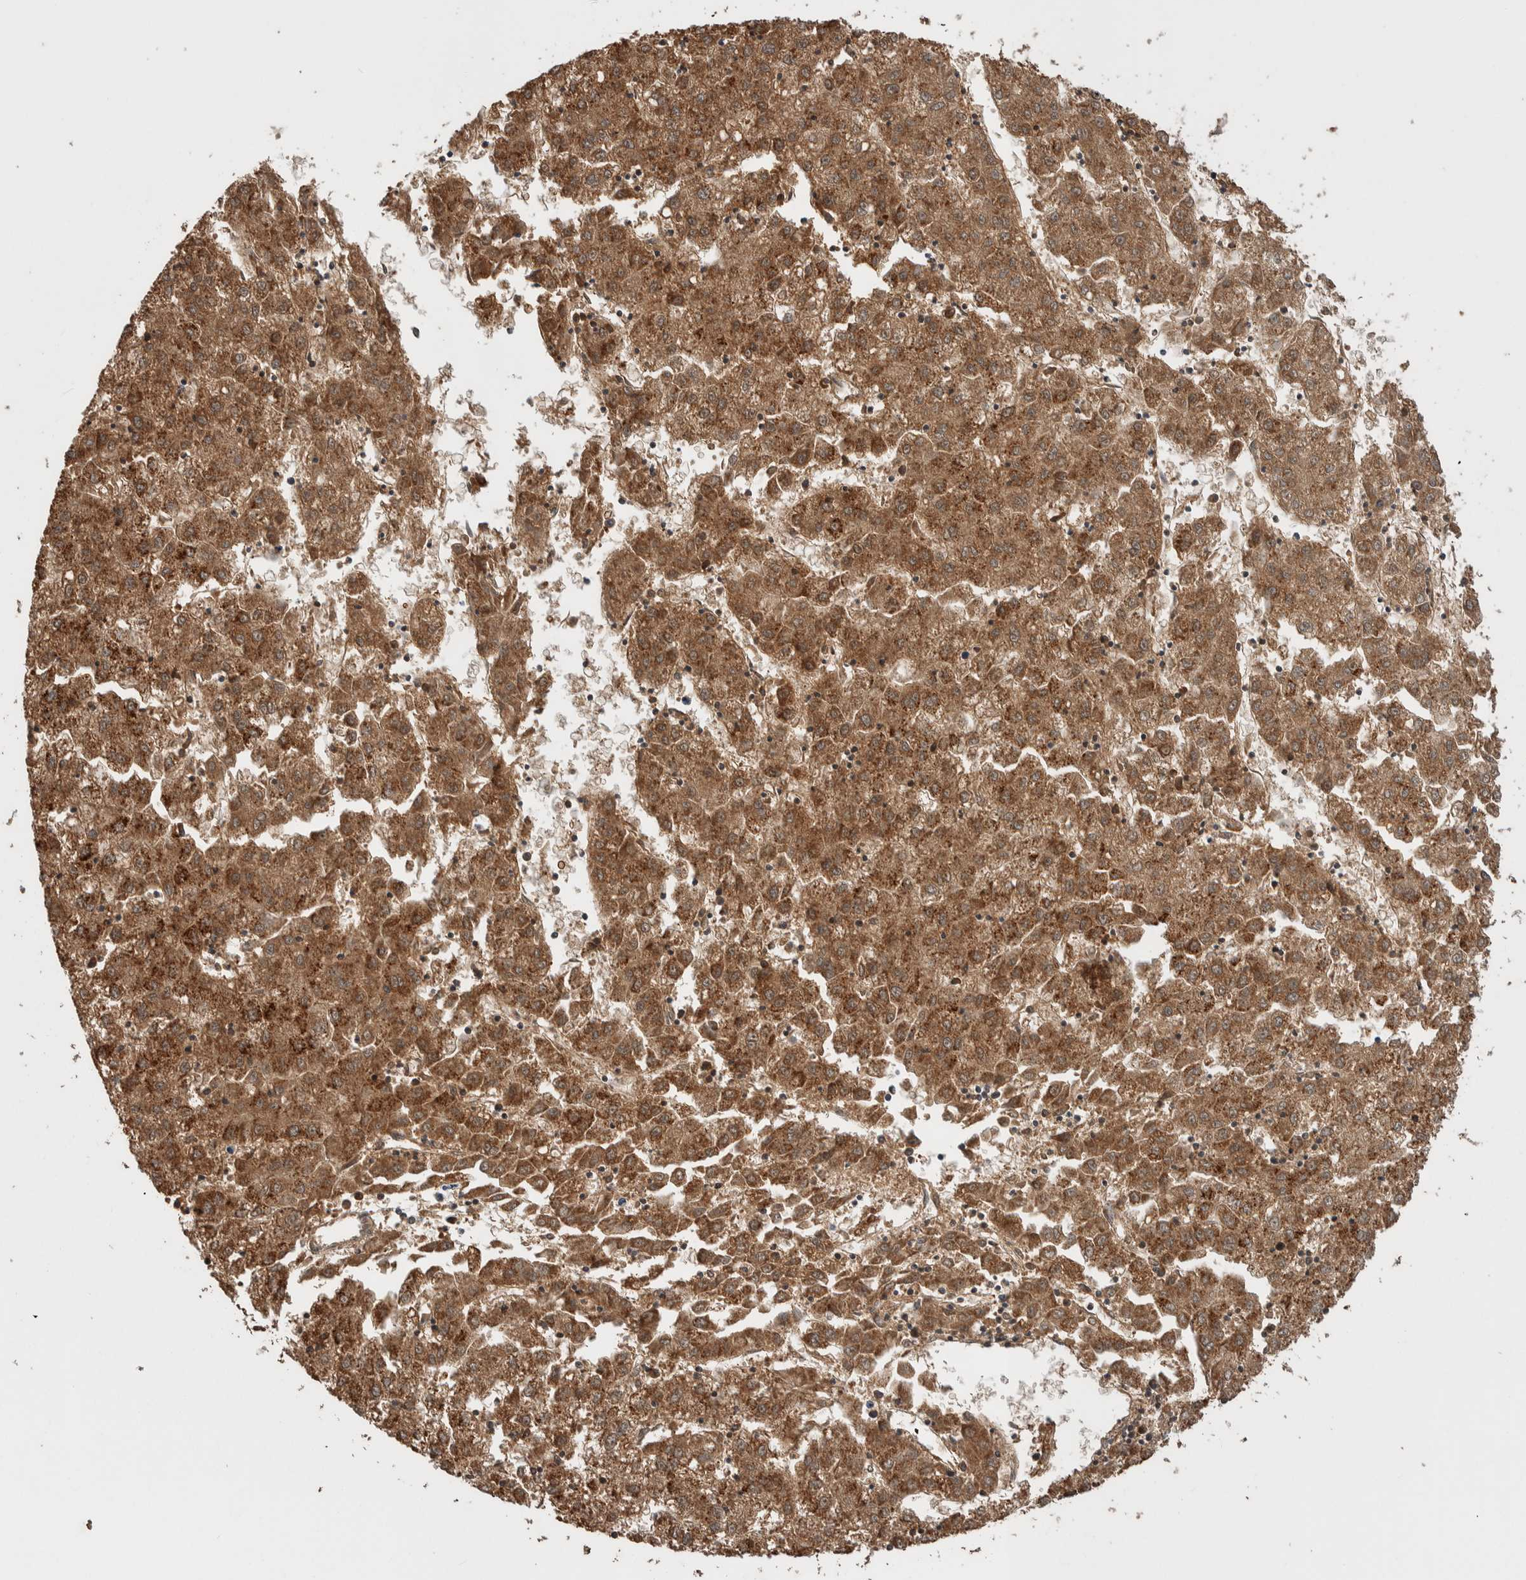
{"staining": {"intensity": "moderate", "quantity": ">75%", "location": "cytoplasmic/membranous"}, "tissue": "liver cancer", "cell_type": "Tumor cells", "image_type": "cancer", "snomed": [{"axis": "morphology", "description": "Carcinoma, Hepatocellular, NOS"}, {"axis": "topography", "description": "Liver"}], "caption": "Immunohistochemical staining of hepatocellular carcinoma (liver) reveals moderate cytoplasmic/membranous protein positivity in approximately >75% of tumor cells.", "gene": "DVL2", "patient": {"sex": "male", "age": 72}}